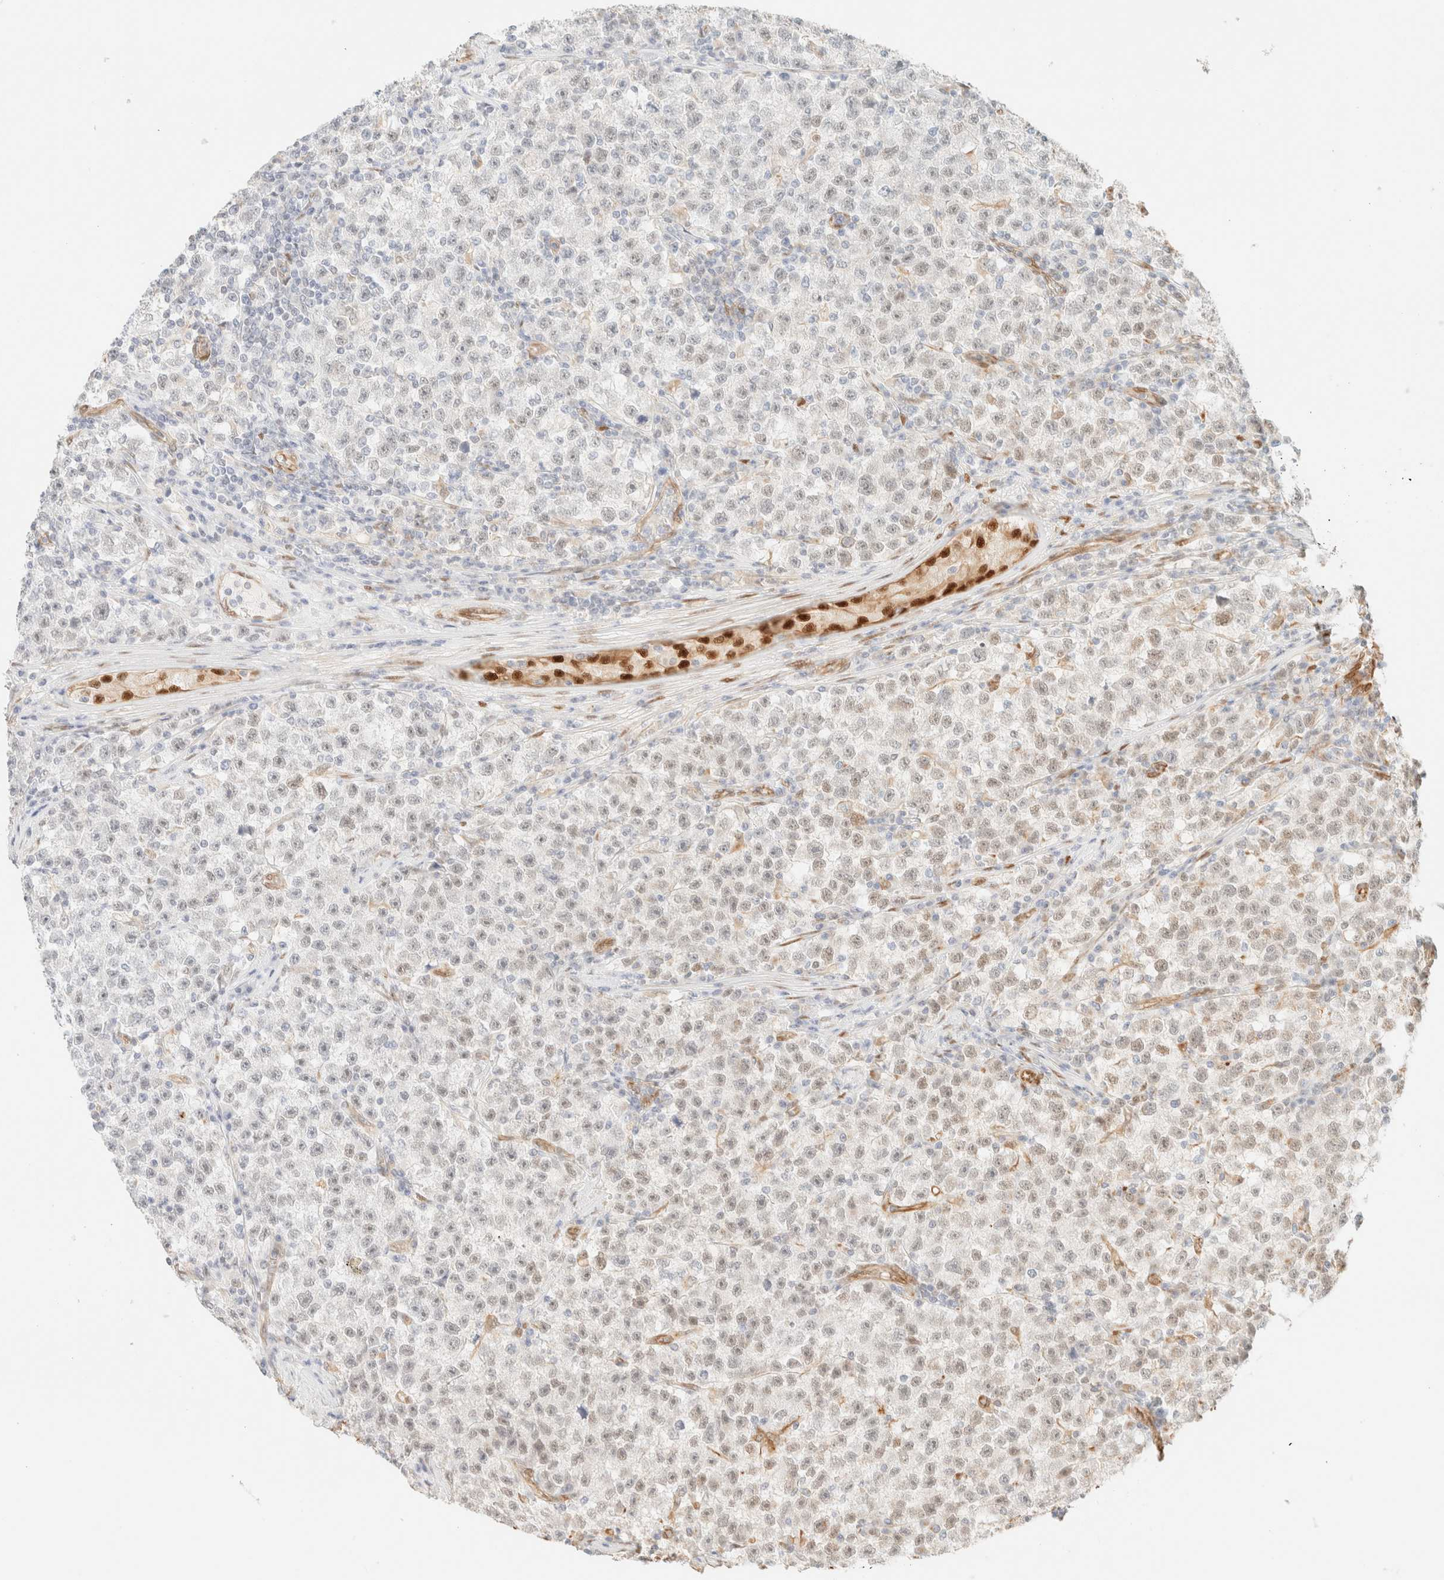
{"staining": {"intensity": "weak", "quantity": "<25%", "location": "nuclear"}, "tissue": "testis cancer", "cell_type": "Tumor cells", "image_type": "cancer", "snomed": [{"axis": "morphology", "description": "Seminoma, NOS"}, {"axis": "topography", "description": "Testis"}], "caption": "Immunohistochemistry image of neoplastic tissue: human testis cancer (seminoma) stained with DAB reveals no significant protein positivity in tumor cells. (Stains: DAB immunohistochemistry with hematoxylin counter stain, Microscopy: brightfield microscopy at high magnification).", "gene": "ZSCAN18", "patient": {"sex": "male", "age": 22}}